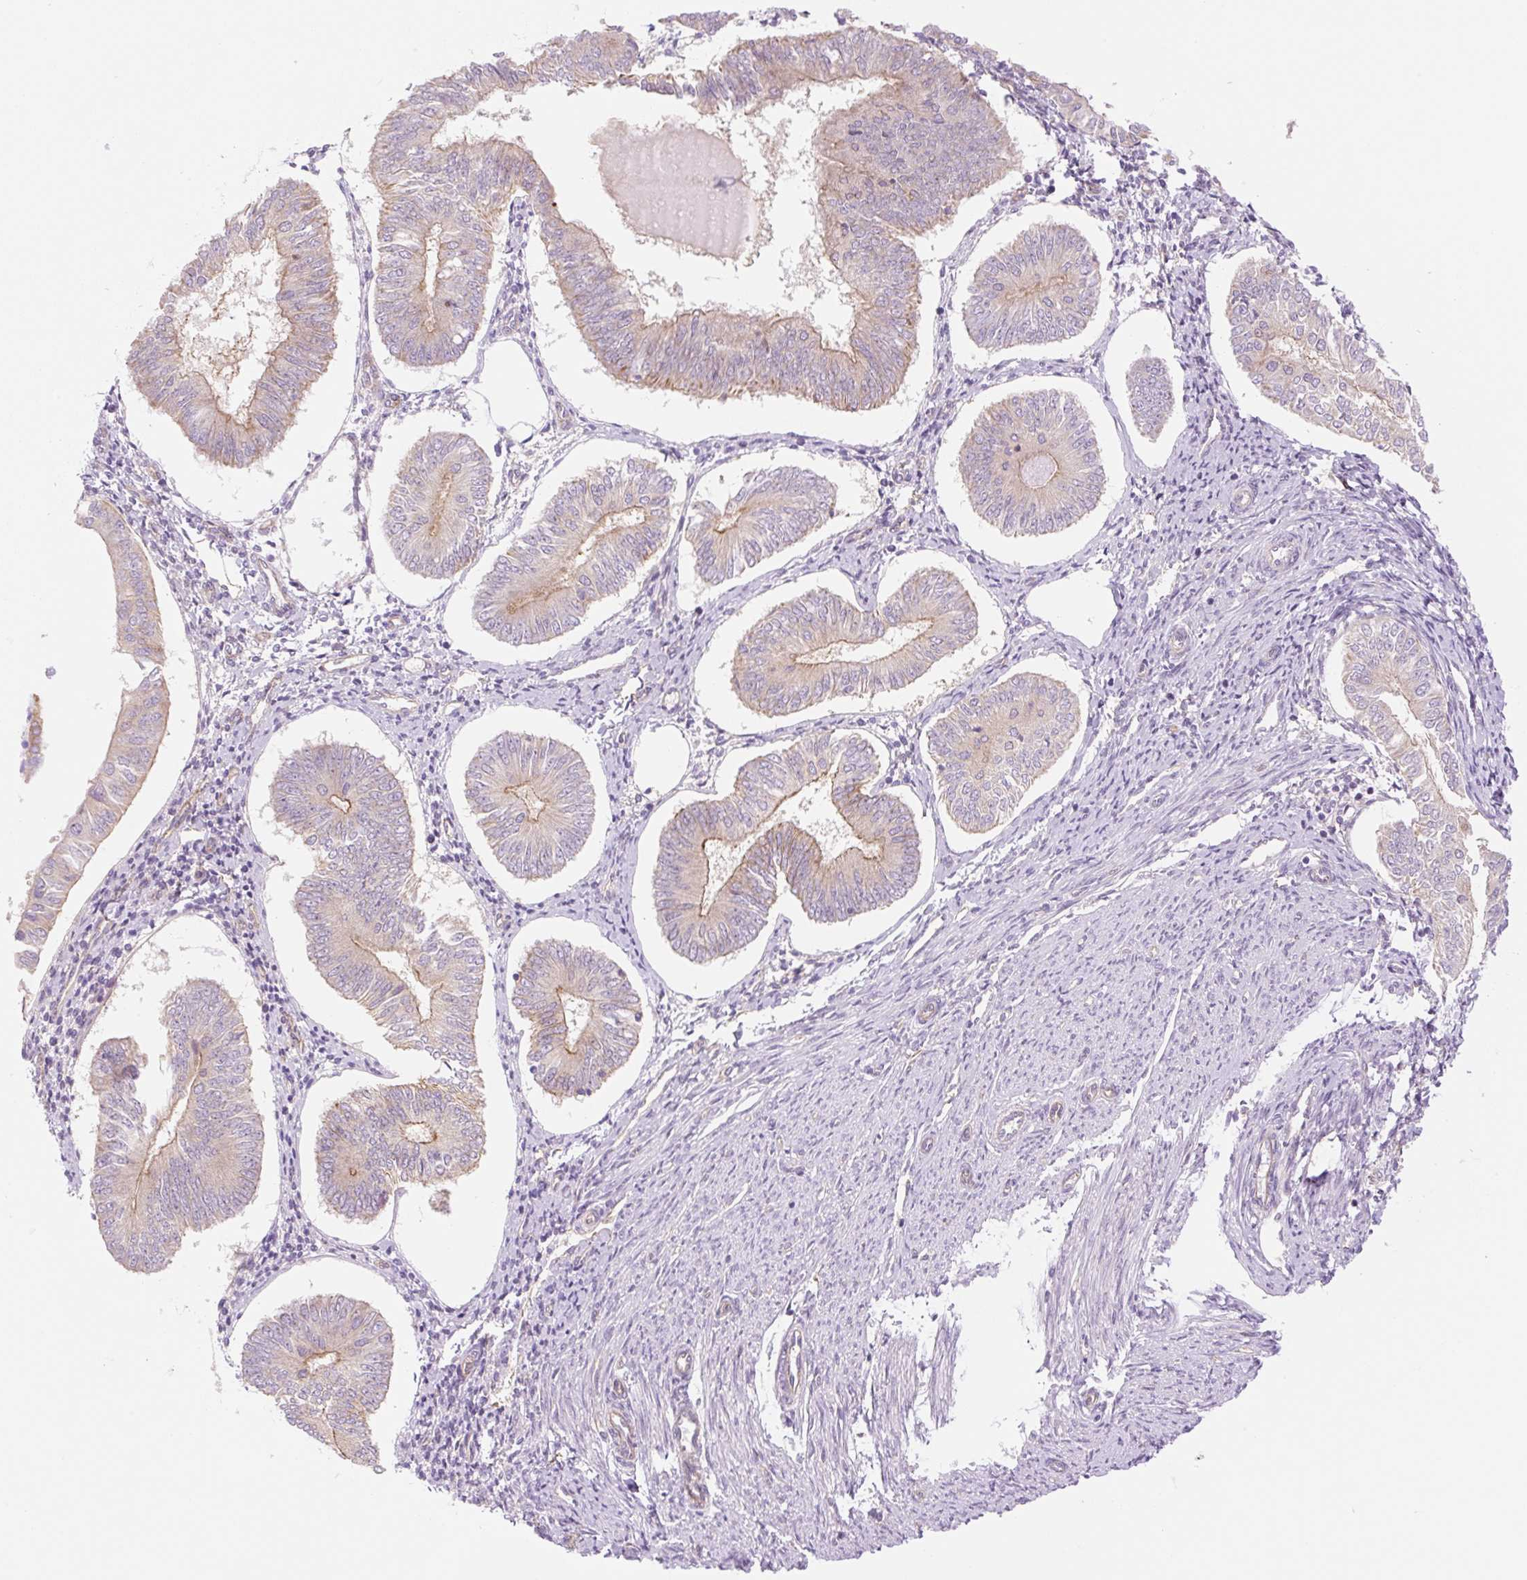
{"staining": {"intensity": "moderate", "quantity": "<25%", "location": "cytoplasmic/membranous"}, "tissue": "endometrial cancer", "cell_type": "Tumor cells", "image_type": "cancer", "snomed": [{"axis": "morphology", "description": "Adenocarcinoma, NOS"}, {"axis": "topography", "description": "Endometrium"}], "caption": "A photomicrograph showing moderate cytoplasmic/membranous staining in approximately <25% of tumor cells in adenocarcinoma (endometrial), as visualized by brown immunohistochemical staining.", "gene": "NLRP5", "patient": {"sex": "female", "age": 58}}